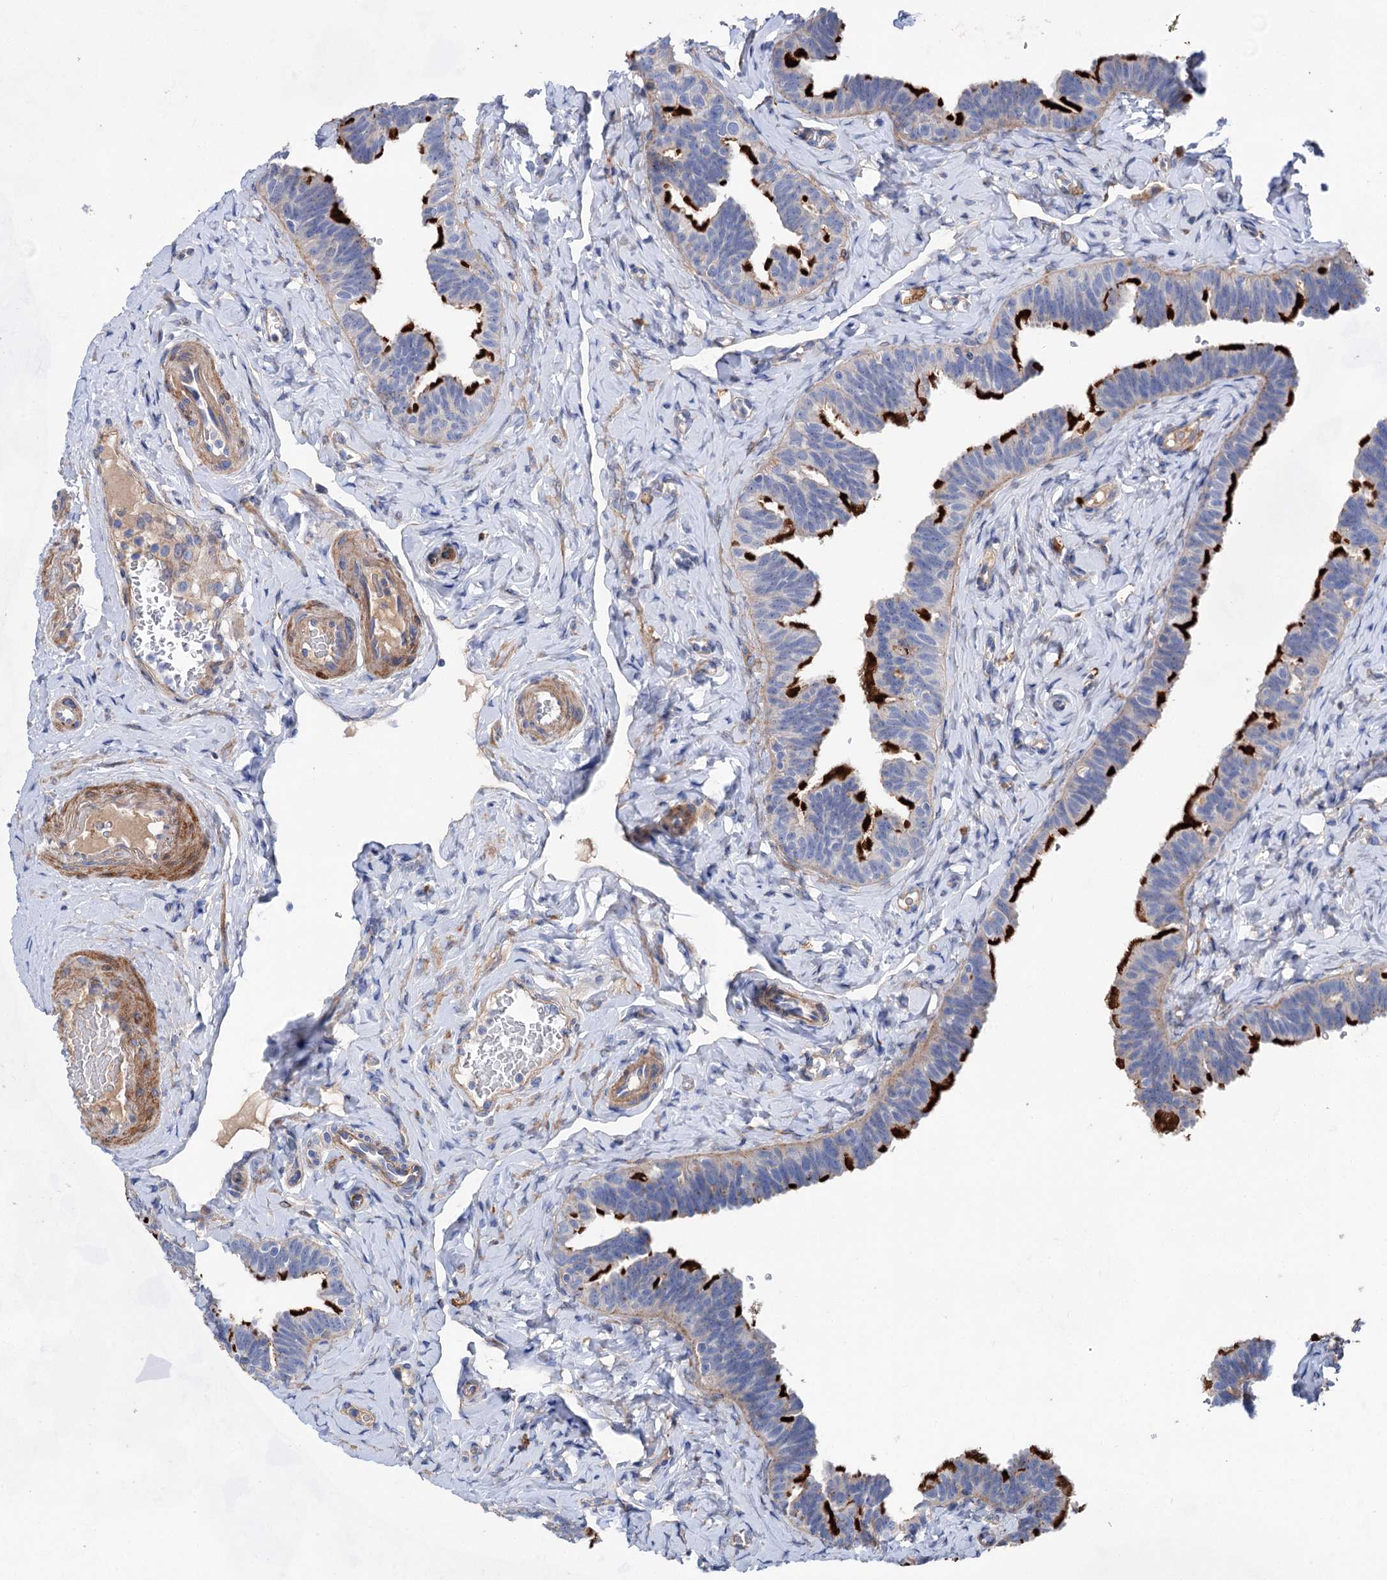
{"staining": {"intensity": "strong", "quantity": "25%-75%", "location": "cytoplasmic/membranous"}, "tissue": "fallopian tube", "cell_type": "Glandular cells", "image_type": "normal", "snomed": [{"axis": "morphology", "description": "Normal tissue, NOS"}, {"axis": "topography", "description": "Fallopian tube"}], "caption": "IHC staining of benign fallopian tube, which demonstrates high levels of strong cytoplasmic/membranous staining in approximately 25%-75% of glandular cells indicating strong cytoplasmic/membranous protein expression. The staining was performed using DAB (brown) for protein detection and nuclei were counterstained in hematoxylin (blue).", "gene": "GPR155", "patient": {"sex": "female", "age": 39}}